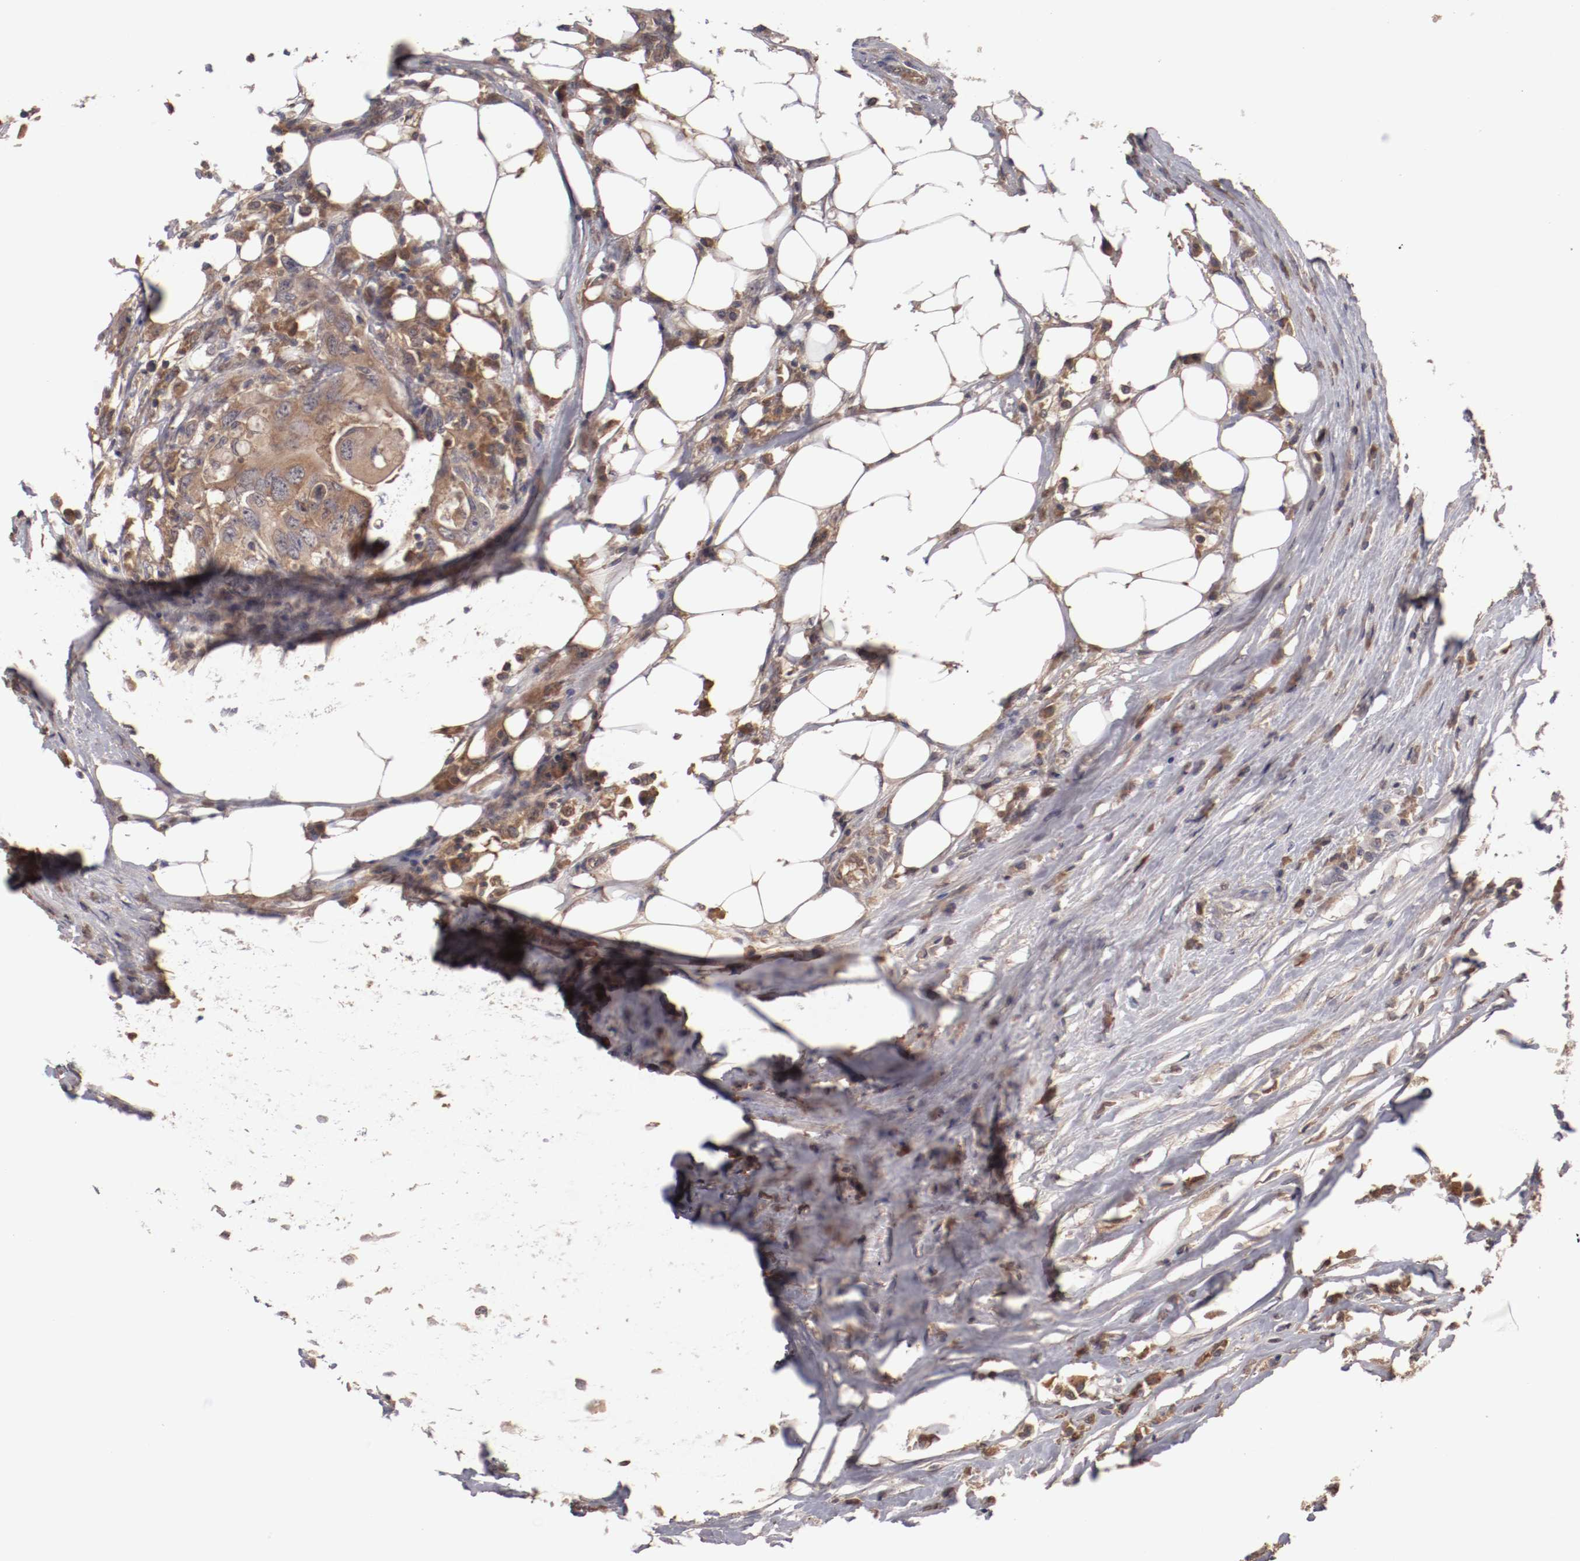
{"staining": {"intensity": "moderate", "quantity": ">75%", "location": "cytoplasmic/membranous"}, "tissue": "colorectal cancer", "cell_type": "Tumor cells", "image_type": "cancer", "snomed": [{"axis": "morphology", "description": "Adenocarcinoma, NOS"}, {"axis": "topography", "description": "Colon"}], "caption": "Tumor cells exhibit medium levels of moderate cytoplasmic/membranous expression in approximately >75% of cells in human colorectal cancer.", "gene": "CP", "patient": {"sex": "male", "age": 71}}